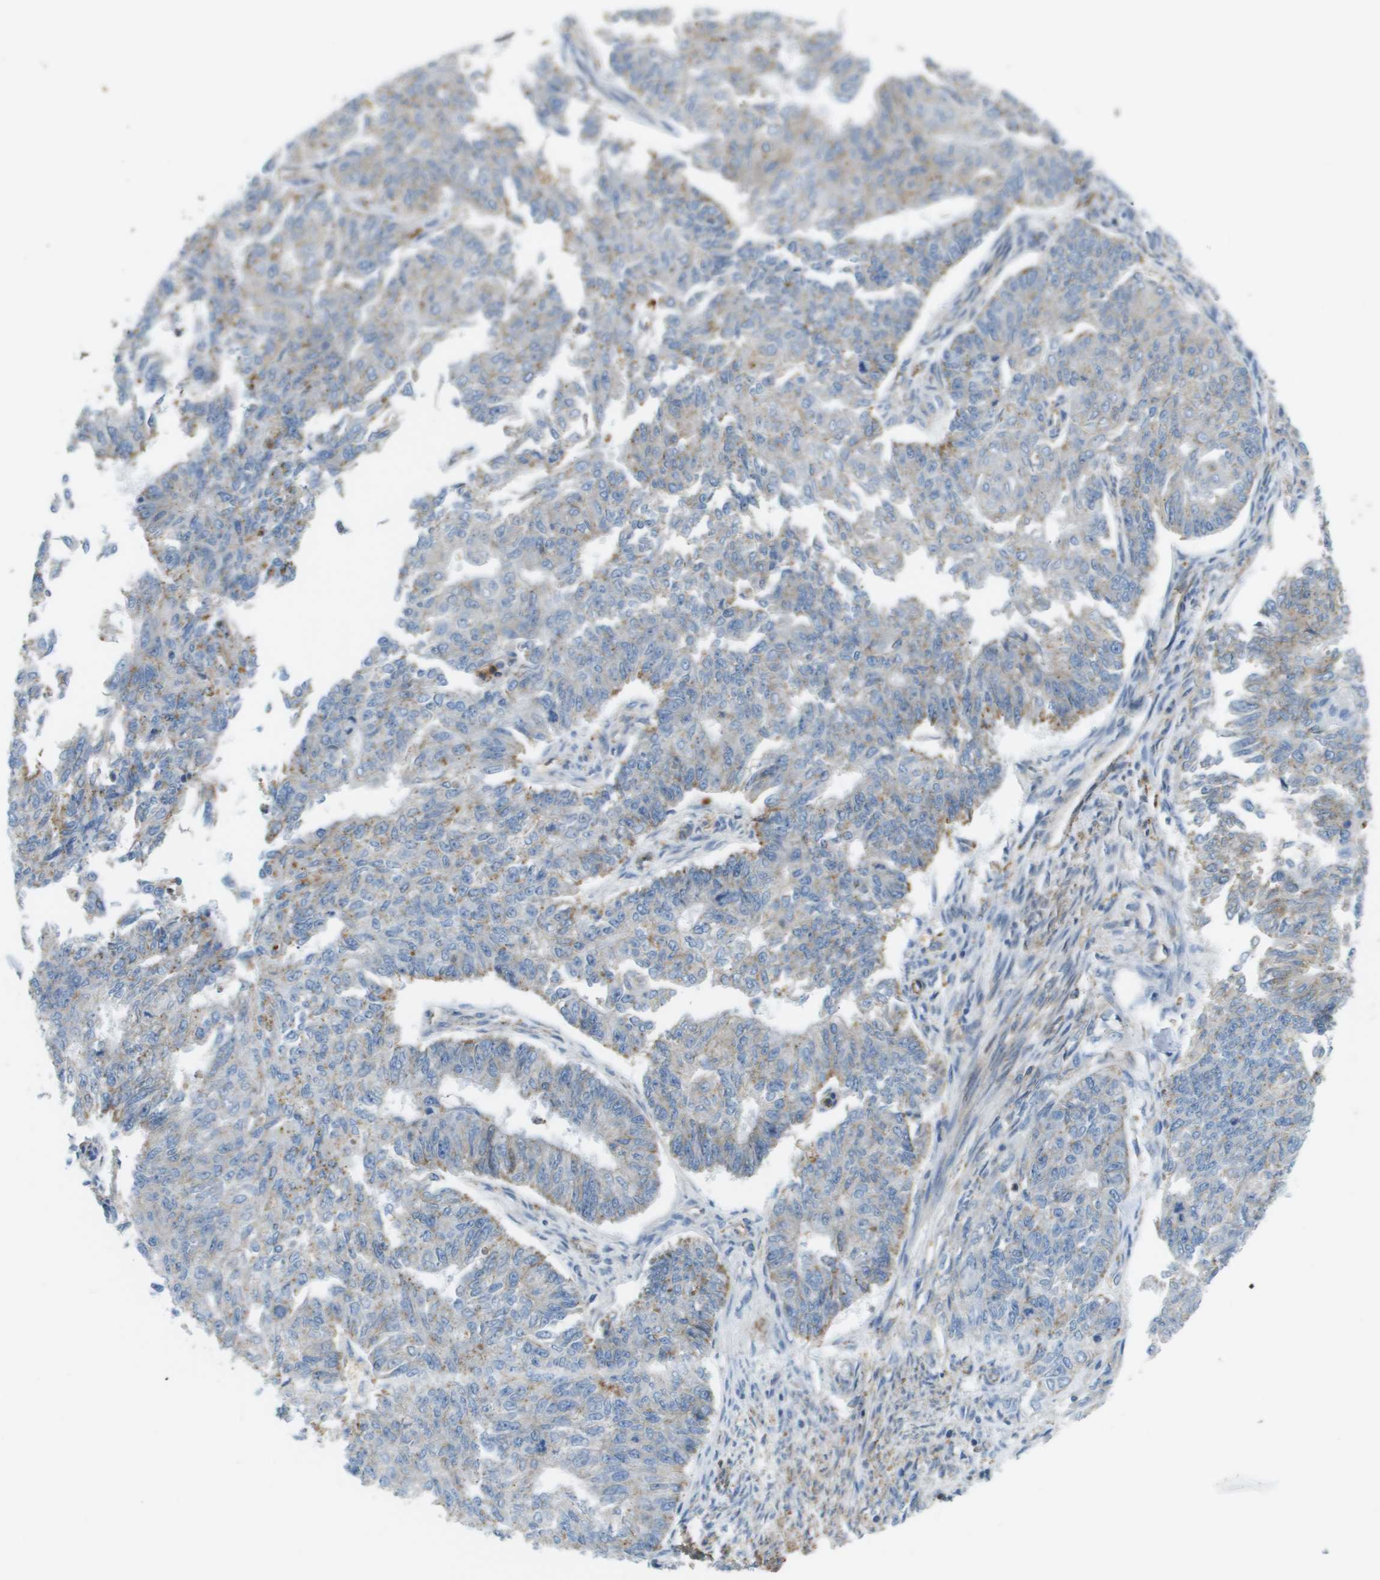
{"staining": {"intensity": "negative", "quantity": "none", "location": "none"}, "tissue": "endometrial cancer", "cell_type": "Tumor cells", "image_type": "cancer", "snomed": [{"axis": "morphology", "description": "Adenocarcinoma, NOS"}, {"axis": "topography", "description": "Endometrium"}], "caption": "There is no significant staining in tumor cells of endometrial cancer. Brightfield microscopy of IHC stained with DAB (brown) and hematoxylin (blue), captured at high magnification.", "gene": "MYH11", "patient": {"sex": "female", "age": 32}}